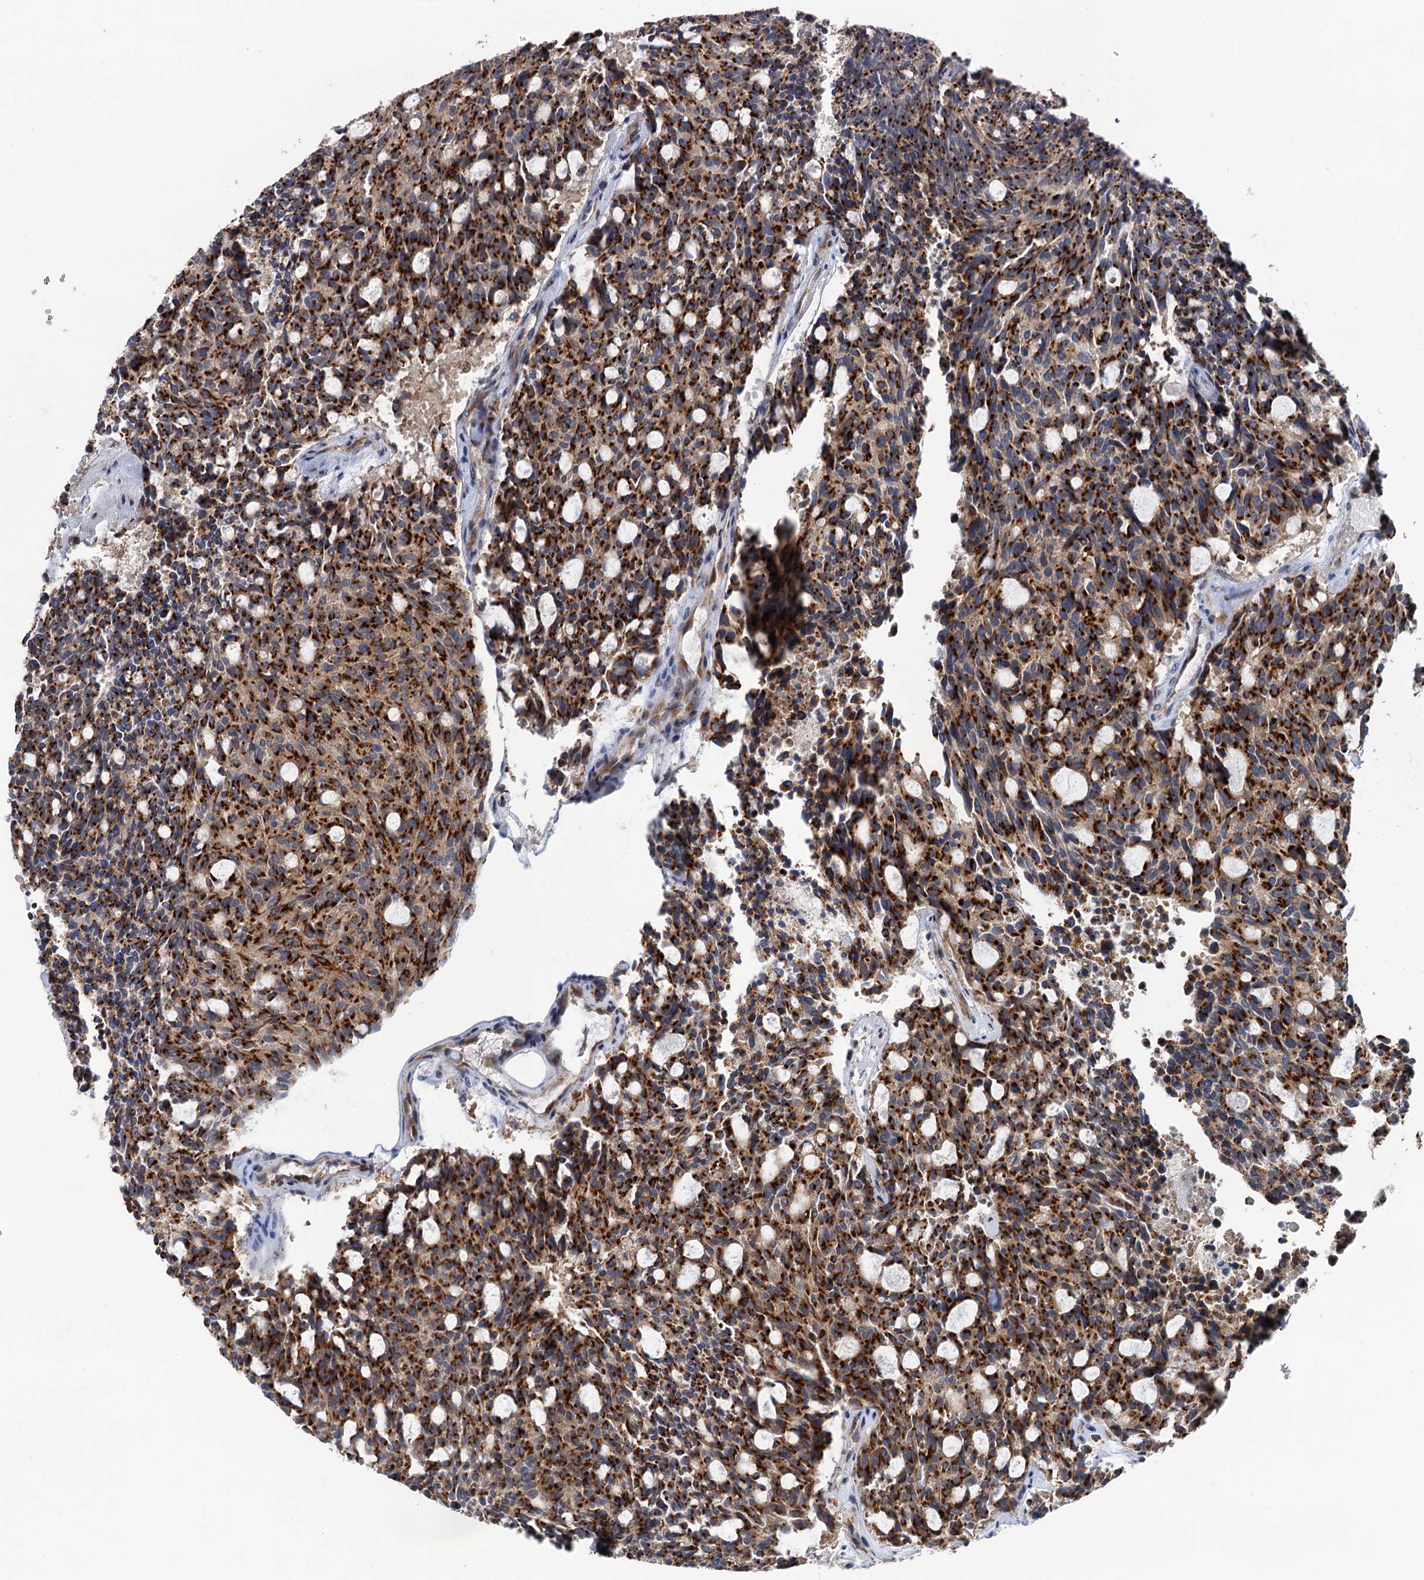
{"staining": {"intensity": "strong", "quantity": ">75%", "location": "cytoplasmic/membranous"}, "tissue": "carcinoid", "cell_type": "Tumor cells", "image_type": "cancer", "snomed": [{"axis": "morphology", "description": "Carcinoid, malignant, NOS"}, {"axis": "topography", "description": "Pancreas"}], "caption": "Strong cytoplasmic/membranous protein positivity is identified in approximately >75% of tumor cells in carcinoid.", "gene": "BET1L", "patient": {"sex": "female", "age": 54}}